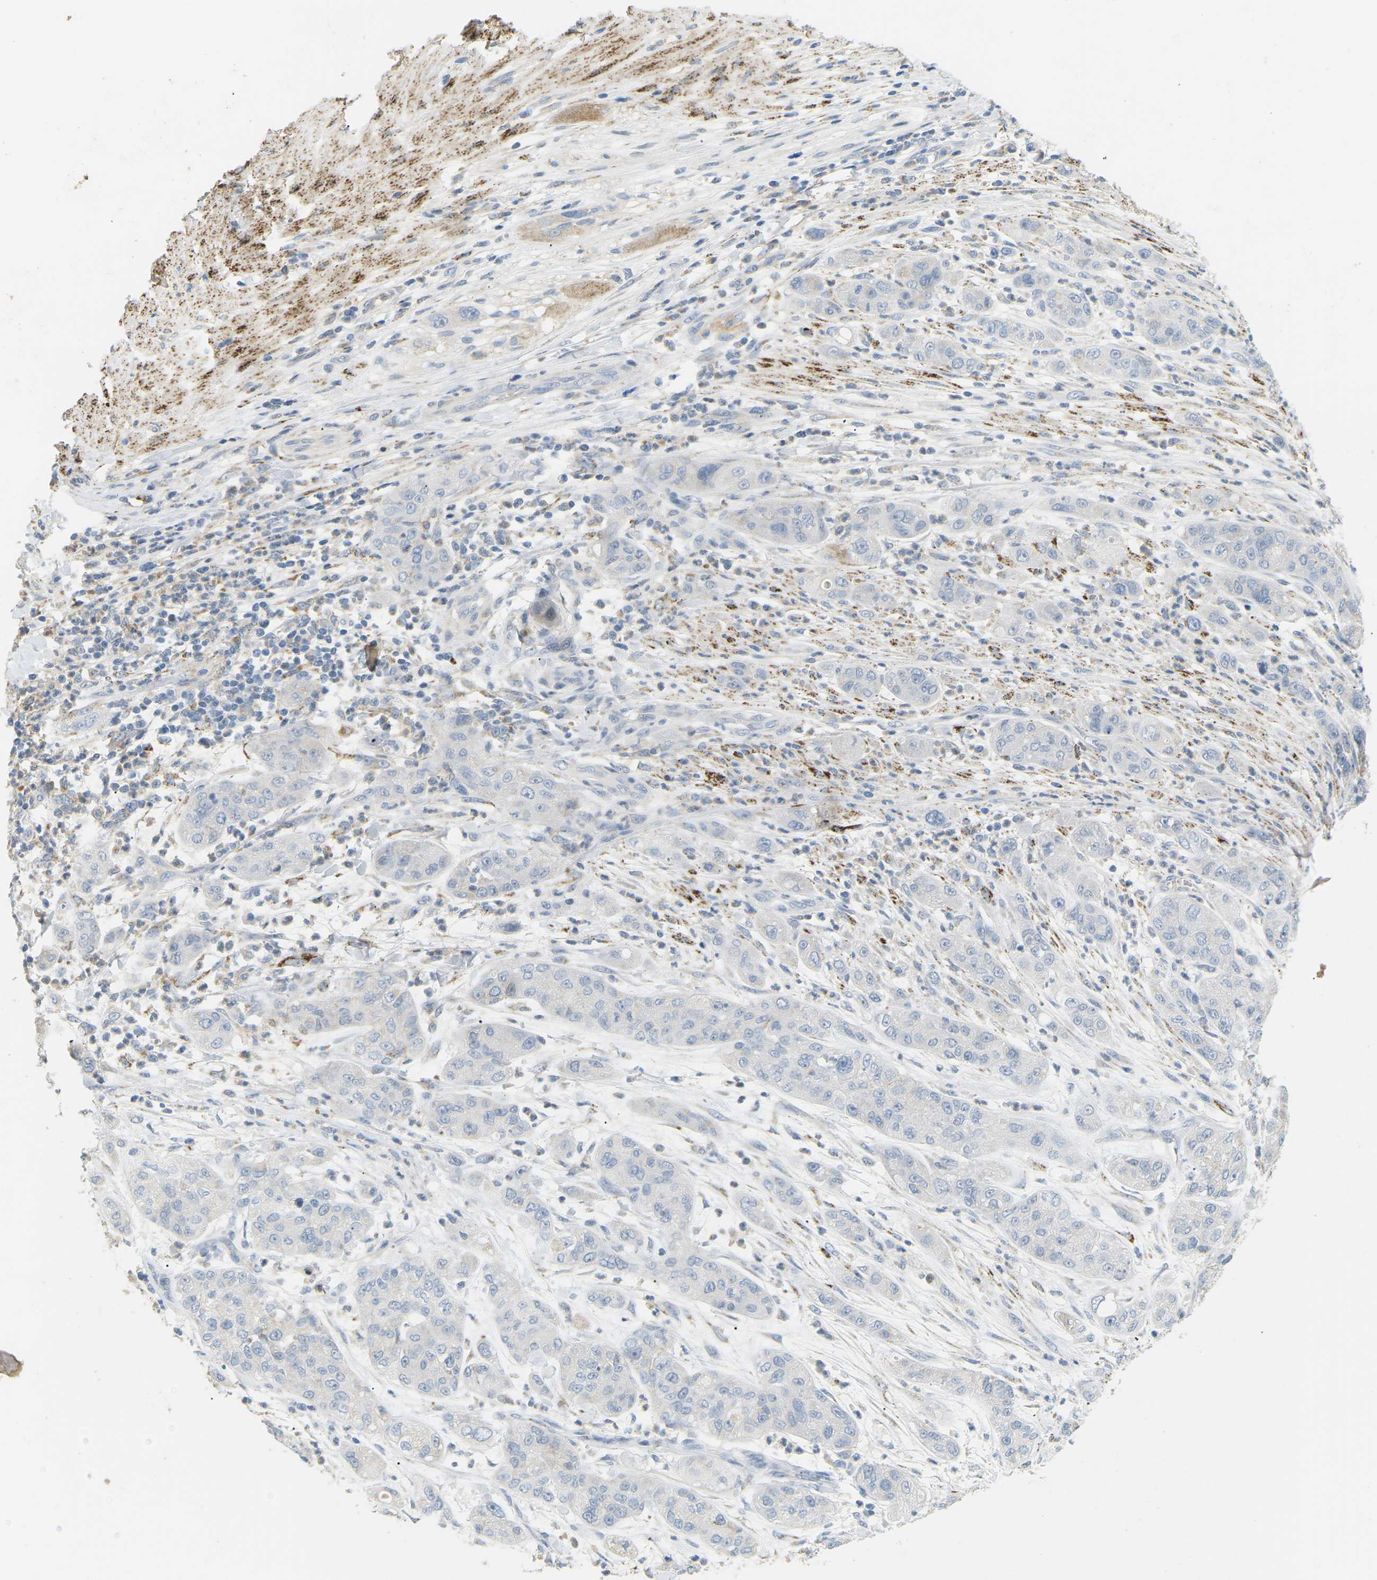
{"staining": {"intensity": "negative", "quantity": "none", "location": "none"}, "tissue": "pancreatic cancer", "cell_type": "Tumor cells", "image_type": "cancer", "snomed": [{"axis": "morphology", "description": "Adenocarcinoma, NOS"}, {"axis": "topography", "description": "Pancreas"}], "caption": "The histopathology image demonstrates no staining of tumor cells in pancreatic adenocarcinoma.", "gene": "CD300E", "patient": {"sex": "female", "age": 78}}